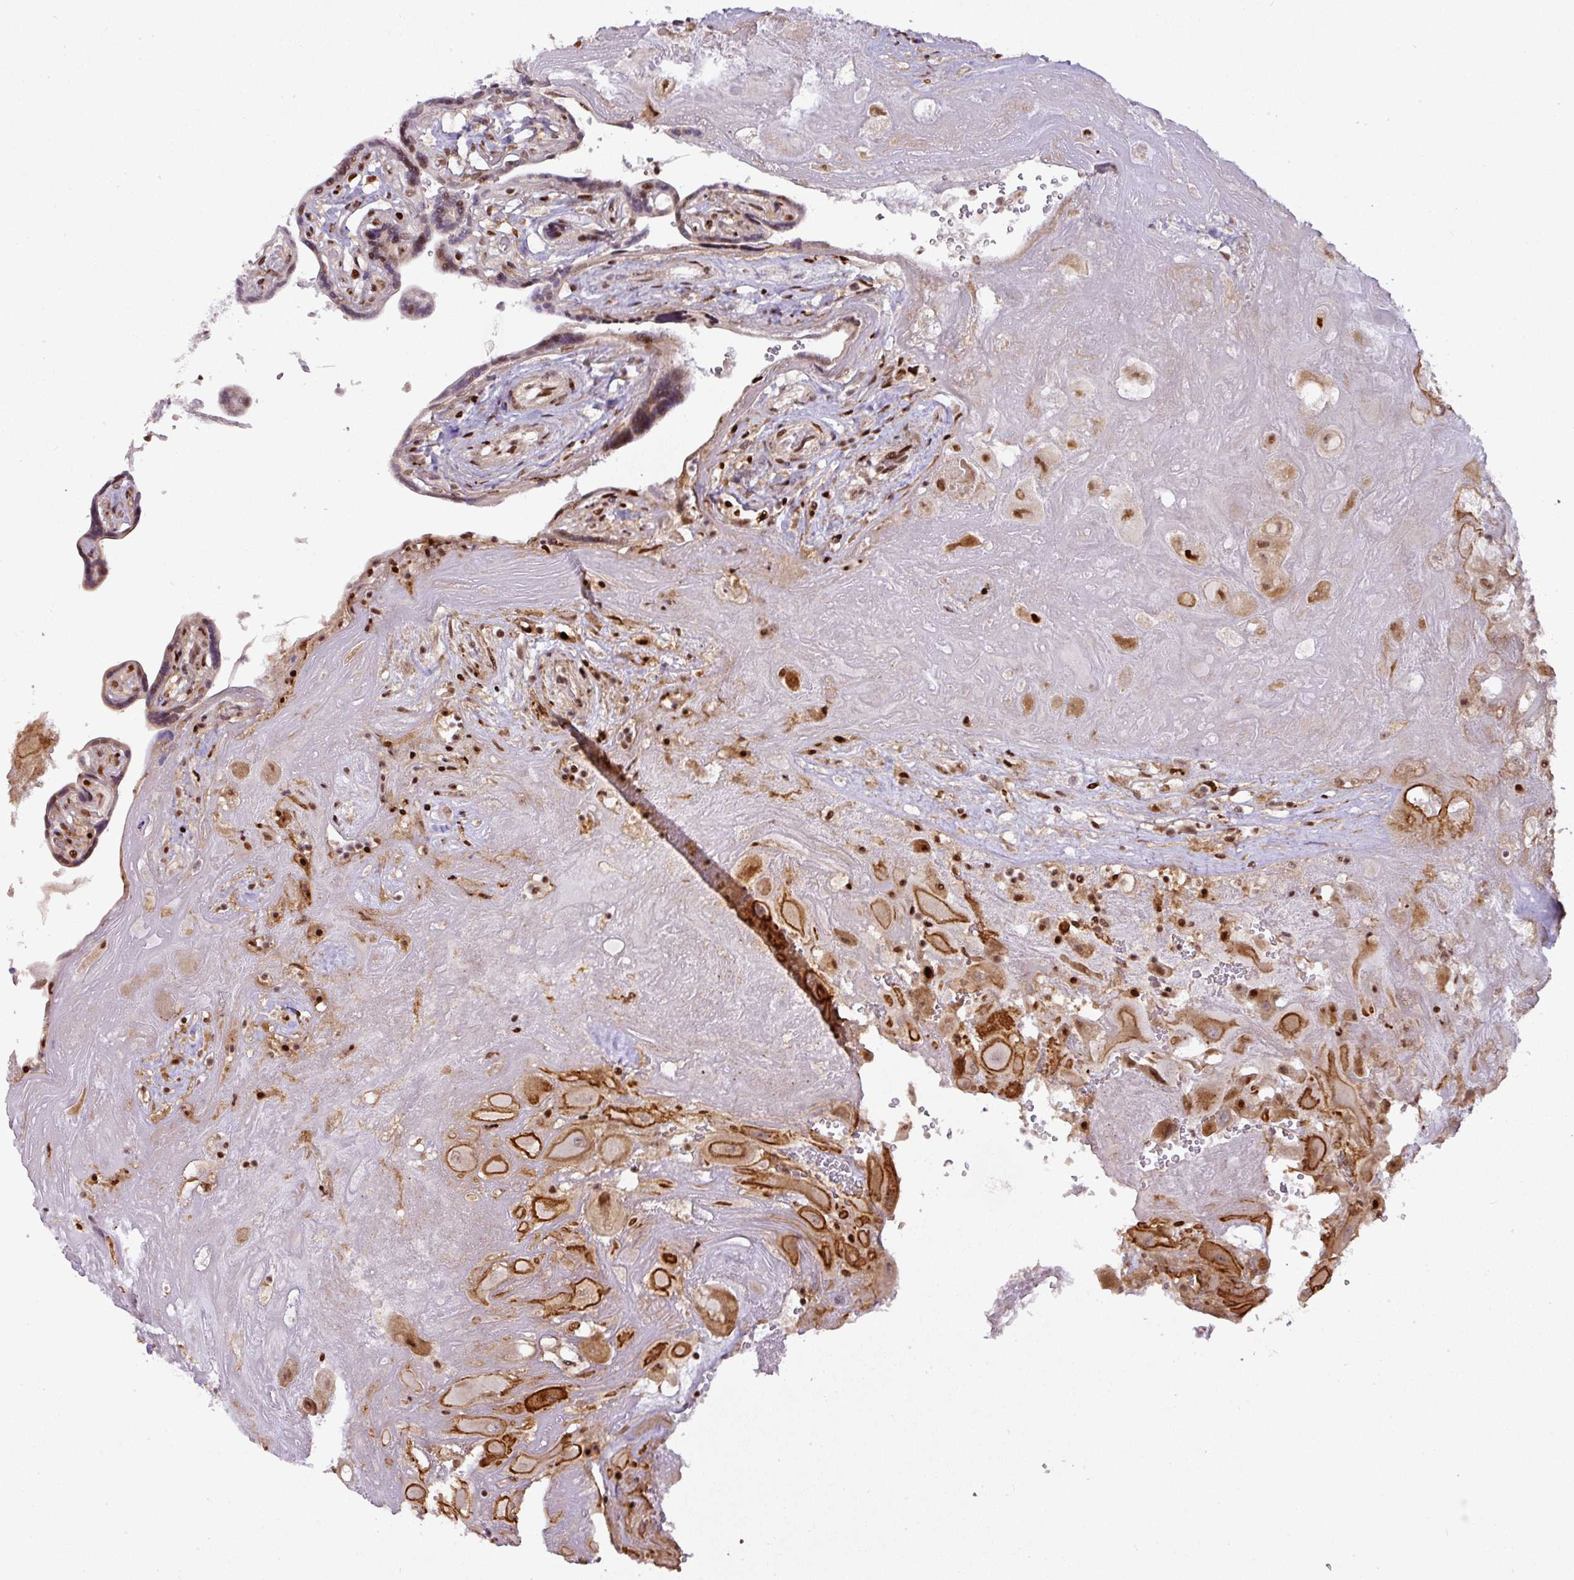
{"staining": {"intensity": "strong", "quantity": ">75%", "location": "cytoplasmic/membranous"}, "tissue": "placenta", "cell_type": "Decidual cells", "image_type": "normal", "snomed": [{"axis": "morphology", "description": "Normal tissue, NOS"}, {"axis": "topography", "description": "Placenta"}], "caption": "Strong cytoplasmic/membranous staining for a protein is appreciated in about >75% of decidual cells of benign placenta using IHC.", "gene": "MYSM1", "patient": {"sex": "female", "age": 32}}